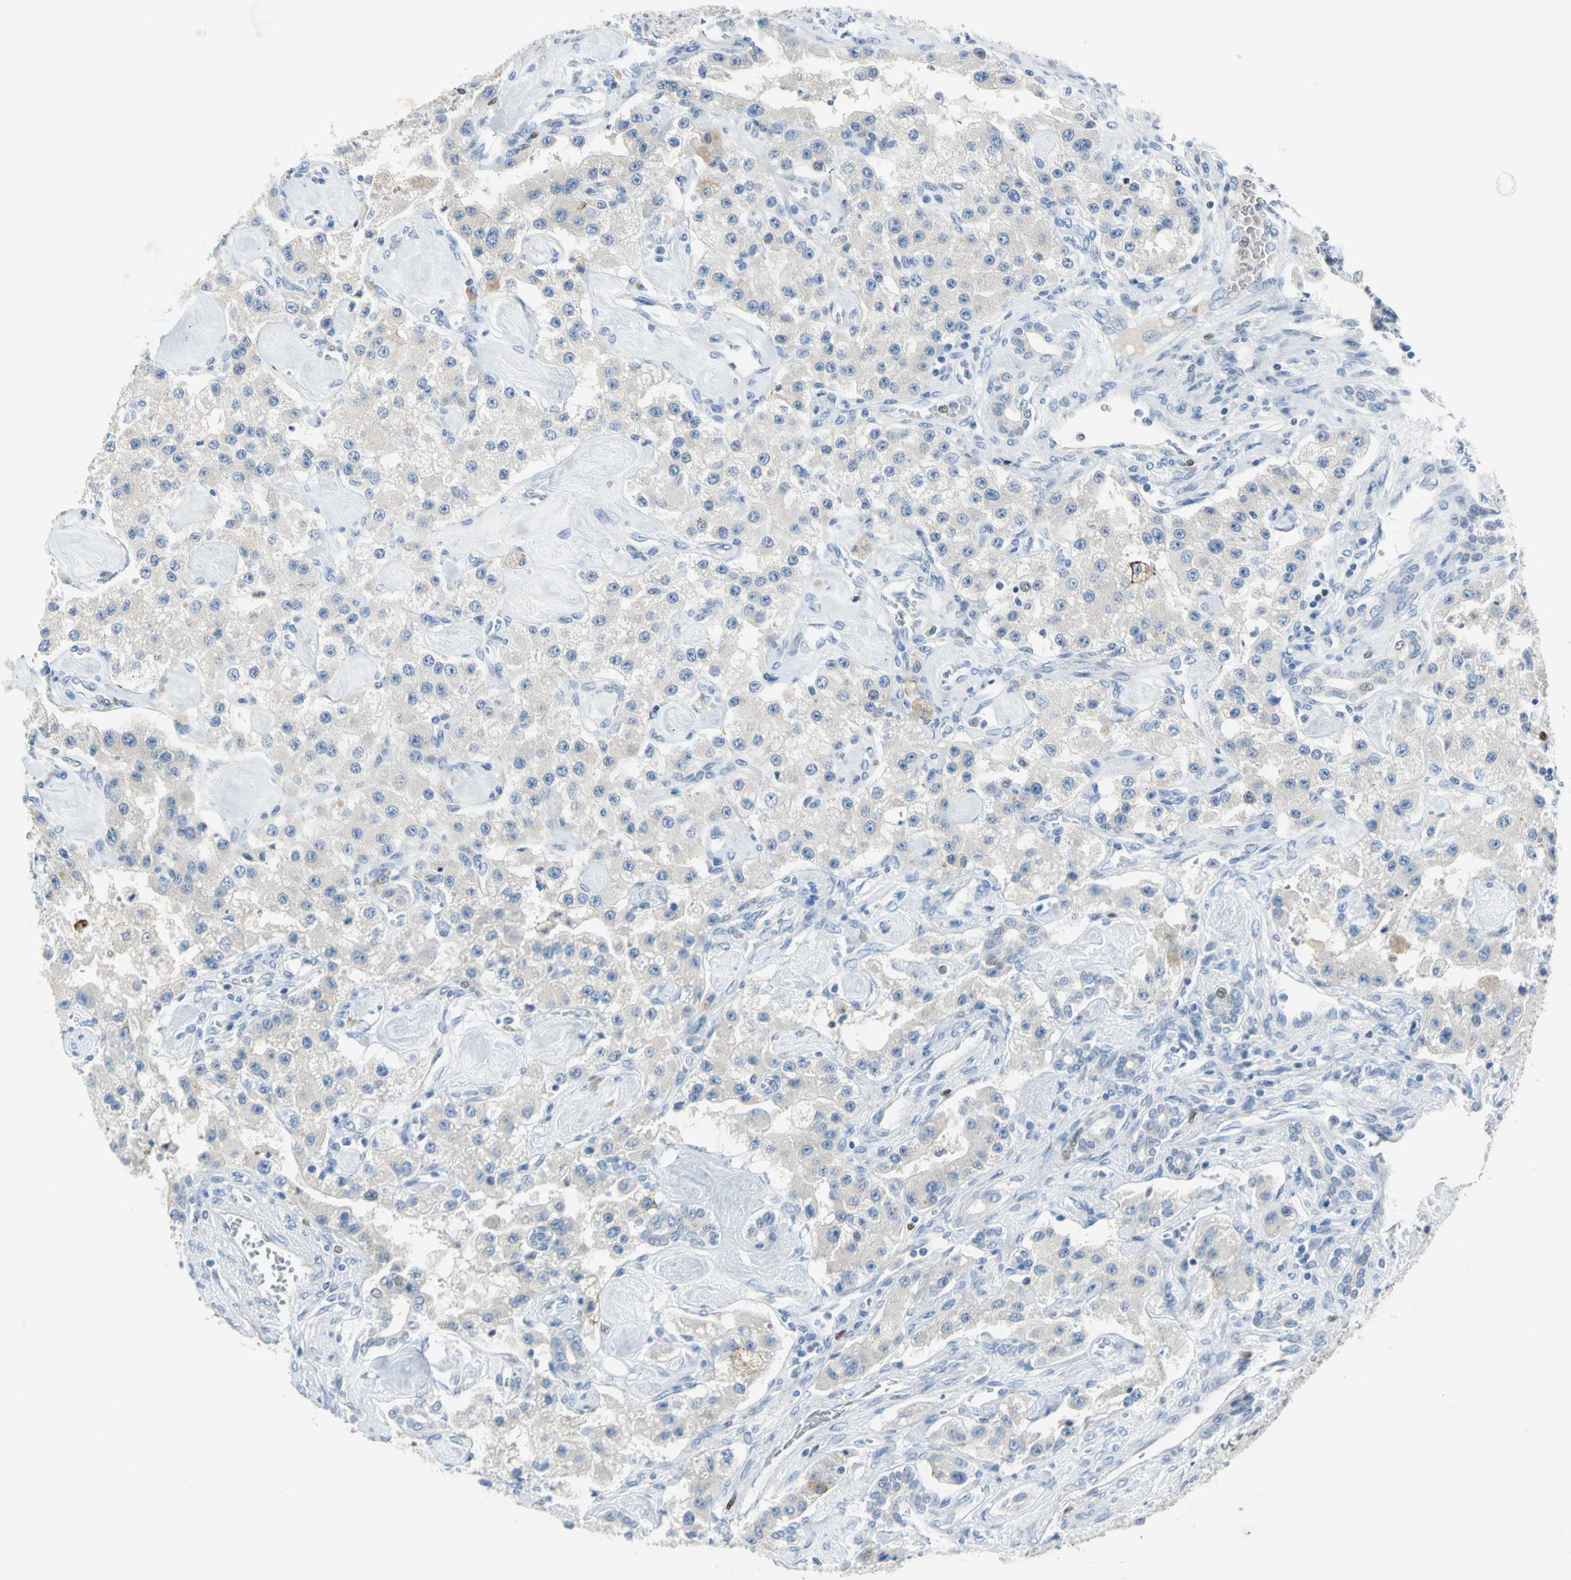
{"staining": {"intensity": "weak", "quantity": "25%-75%", "location": "cytoplasmic/membranous"}, "tissue": "carcinoid", "cell_type": "Tumor cells", "image_type": "cancer", "snomed": [{"axis": "morphology", "description": "Carcinoid, malignant, NOS"}, {"axis": "topography", "description": "Pancreas"}], "caption": "Carcinoid was stained to show a protein in brown. There is low levels of weak cytoplasmic/membranous positivity in approximately 25%-75% of tumor cells. (DAB (3,3'-diaminobenzidine) = brown stain, brightfield microscopy at high magnification).", "gene": "MCM4", "patient": {"sex": "male", "age": 41}}